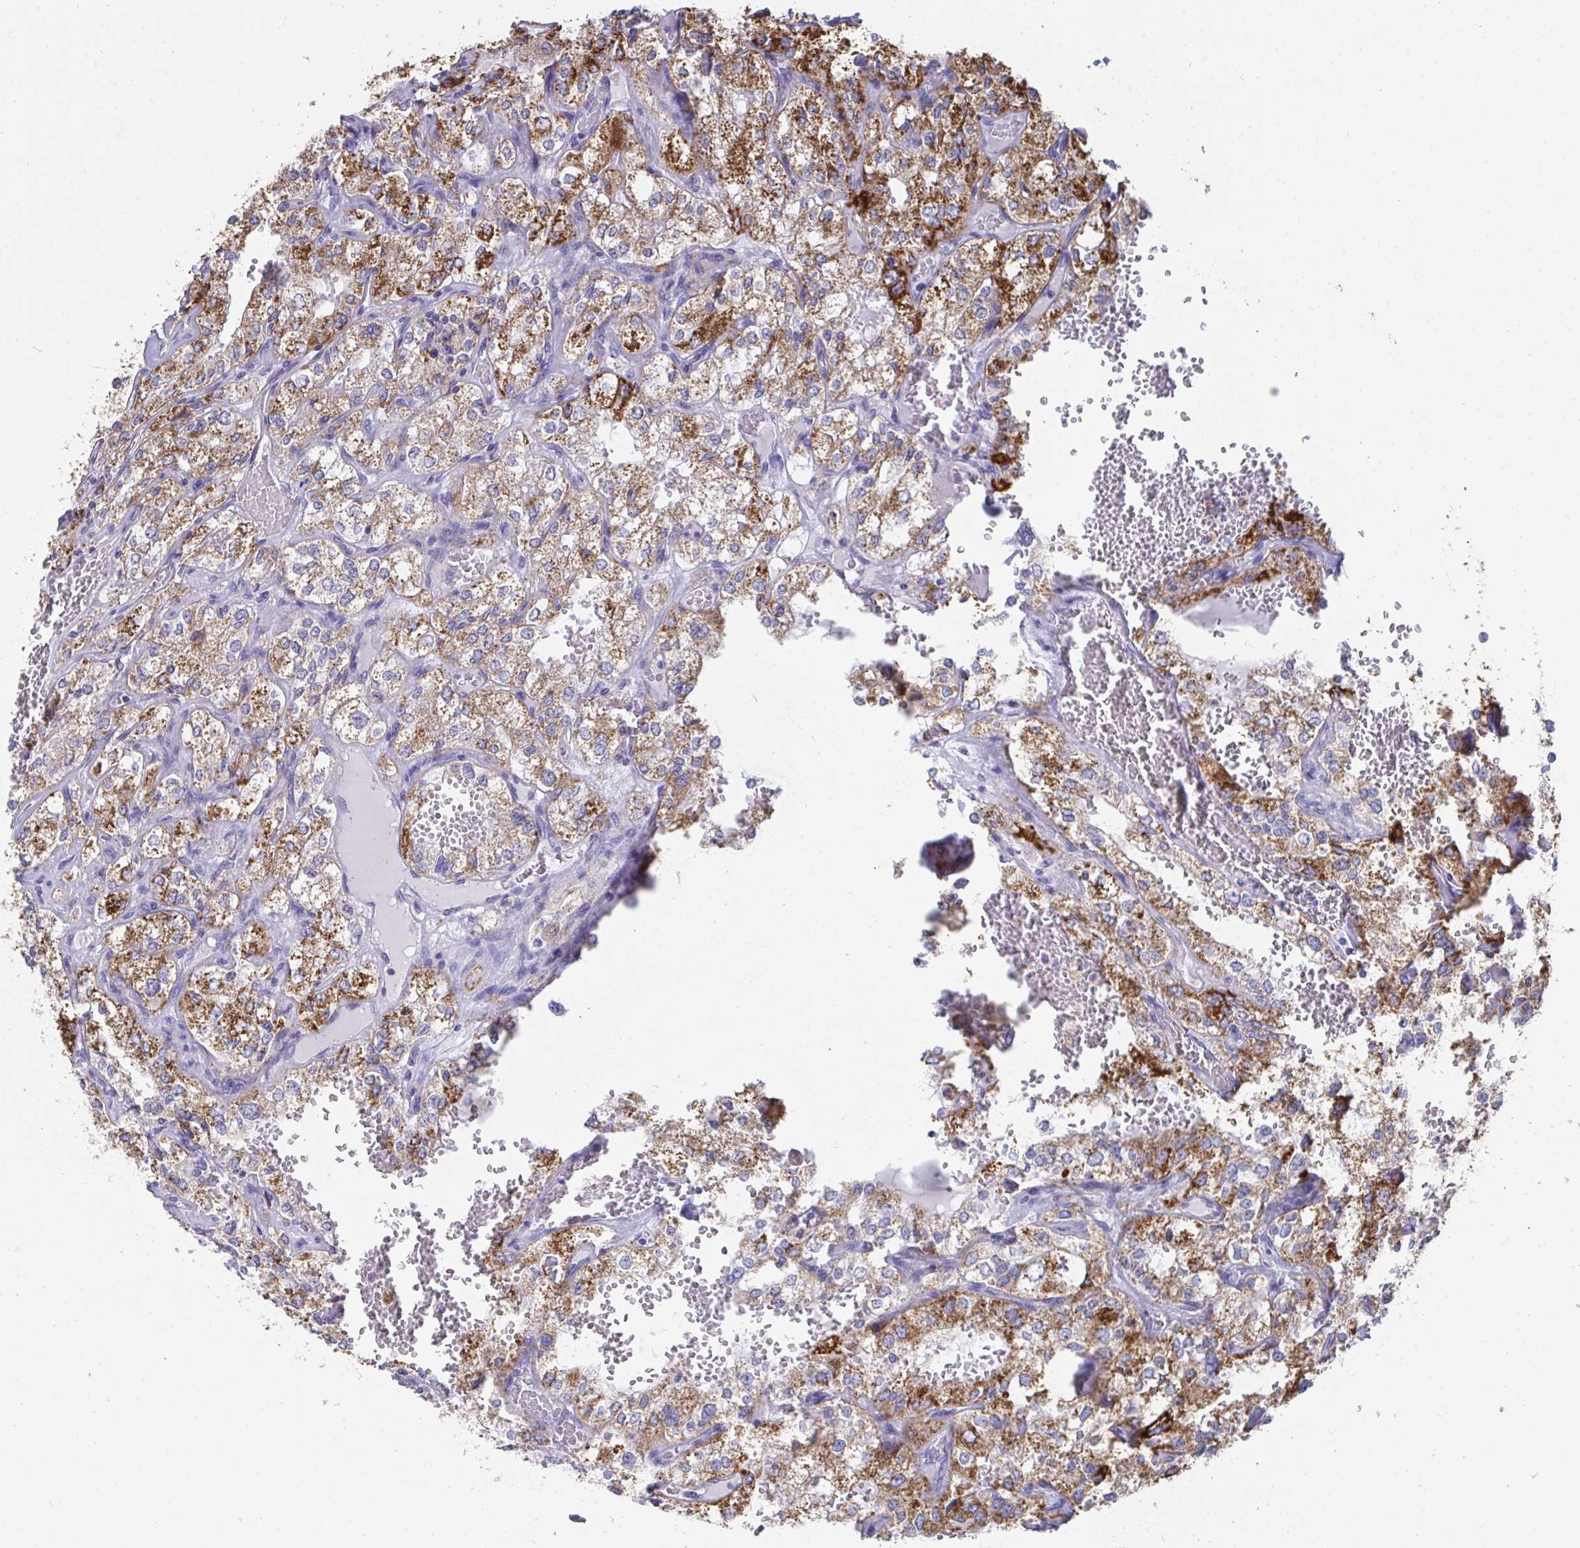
{"staining": {"intensity": "strong", "quantity": ">75%", "location": "cytoplasmic/membranous"}, "tissue": "renal cancer", "cell_type": "Tumor cells", "image_type": "cancer", "snomed": [{"axis": "morphology", "description": "Adenocarcinoma, NOS"}, {"axis": "topography", "description": "Kidney"}], "caption": "The image exhibits a brown stain indicating the presence of a protein in the cytoplasmic/membranous of tumor cells in renal cancer (adenocarcinoma). (DAB (3,3'-diaminobenzidine) IHC, brown staining for protein, blue staining for nuclei).", "gene": "AIFM1", "patient": {"sex": "female", "age": 70}}